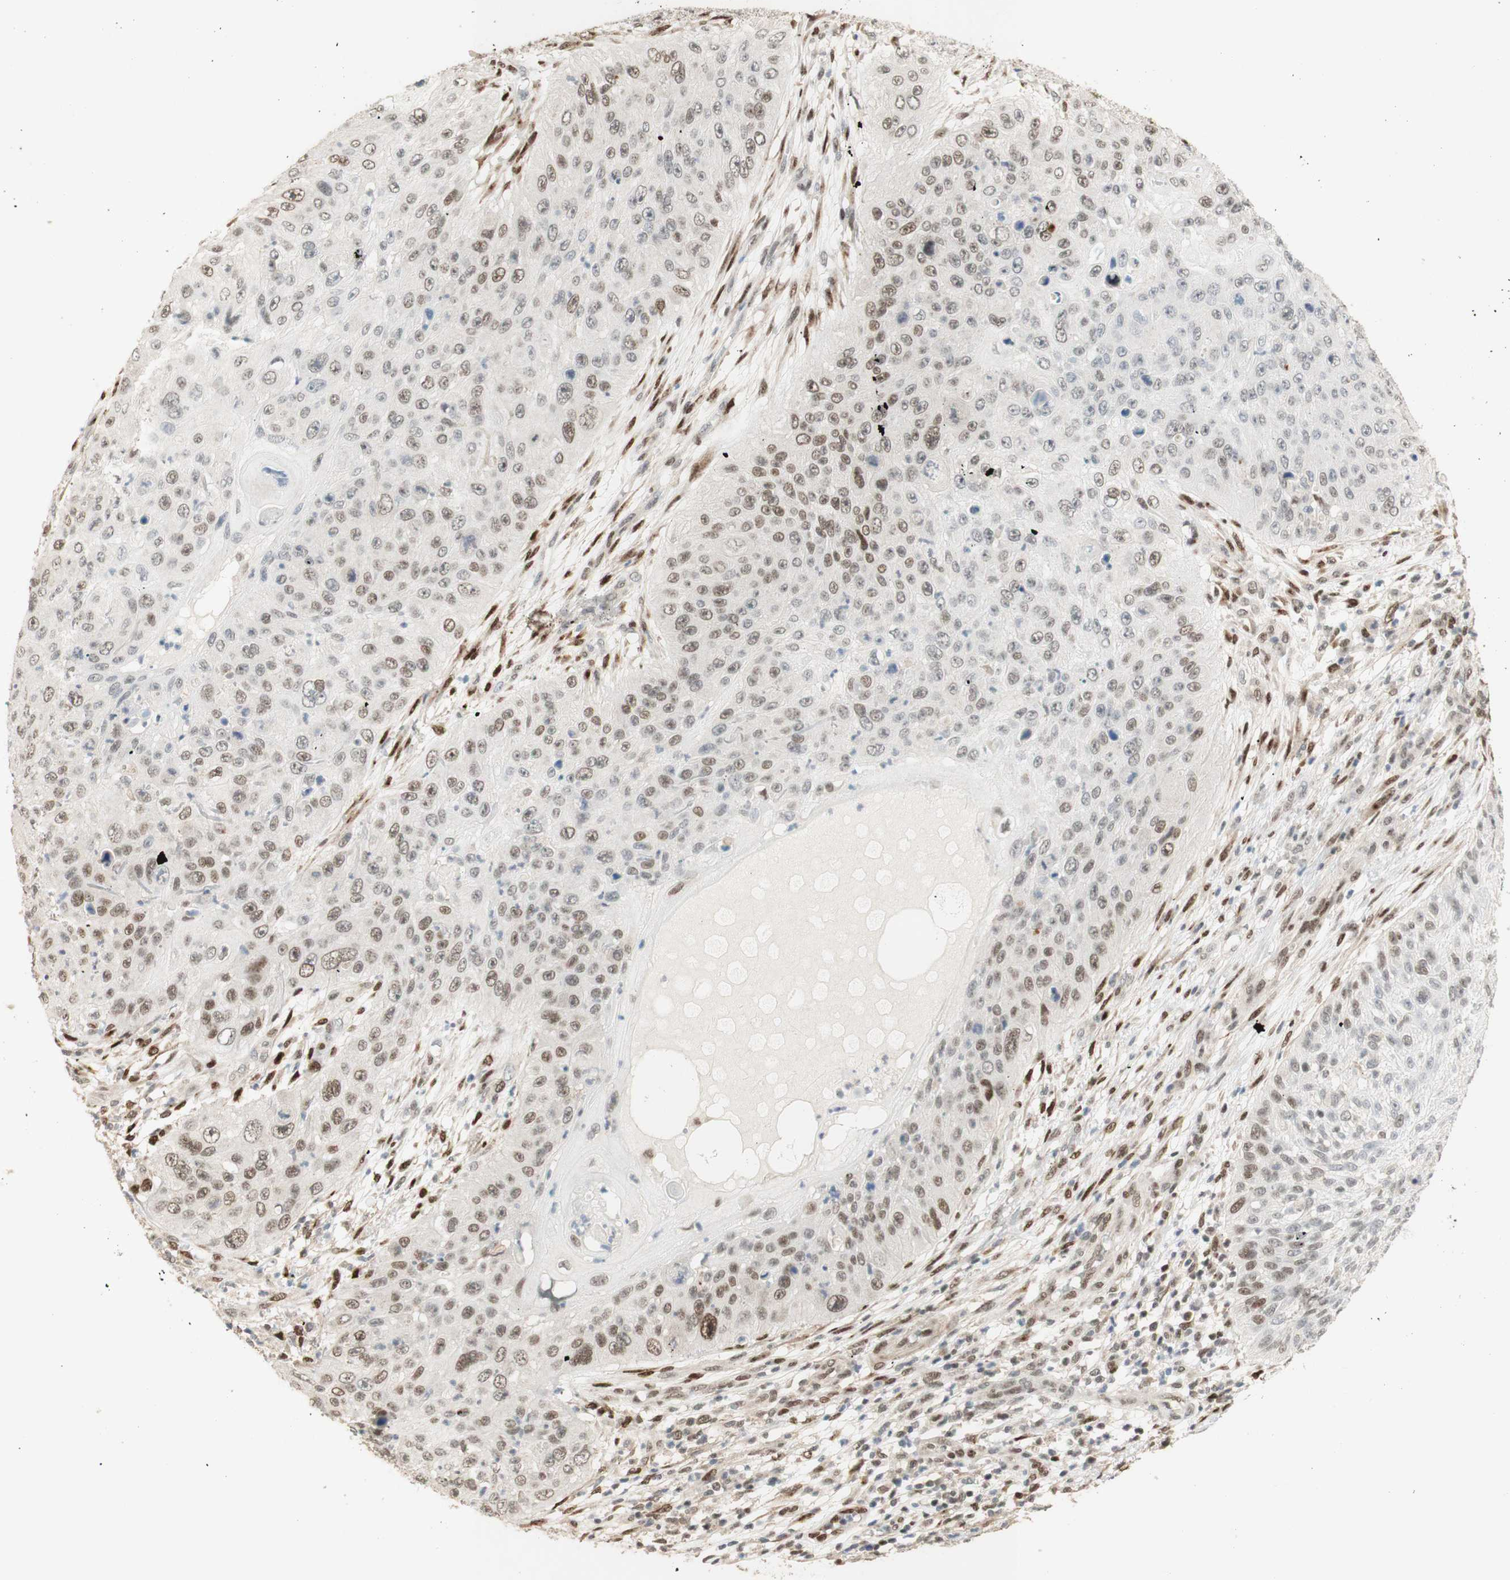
{"staining": {"intensity": "weak", "quantity": "<25%", "location": "nuclear"}, "tissue": "skin cancer", "cell_type": "Tumor cells", "image_type": "cancer", "snomed": [{"axis": "morphology", "description": "Squamous cell carcinoma, NOS"}, {"axis": "topography", "description": "Skin"}], "caption": "IHC micrograph of squamous cell carcinoma (skin) stained for a protein (brown), which displays no positivity in tumor cells.", "gene": "FOXP1", "patient": {"sex": "female", "age": 80}}